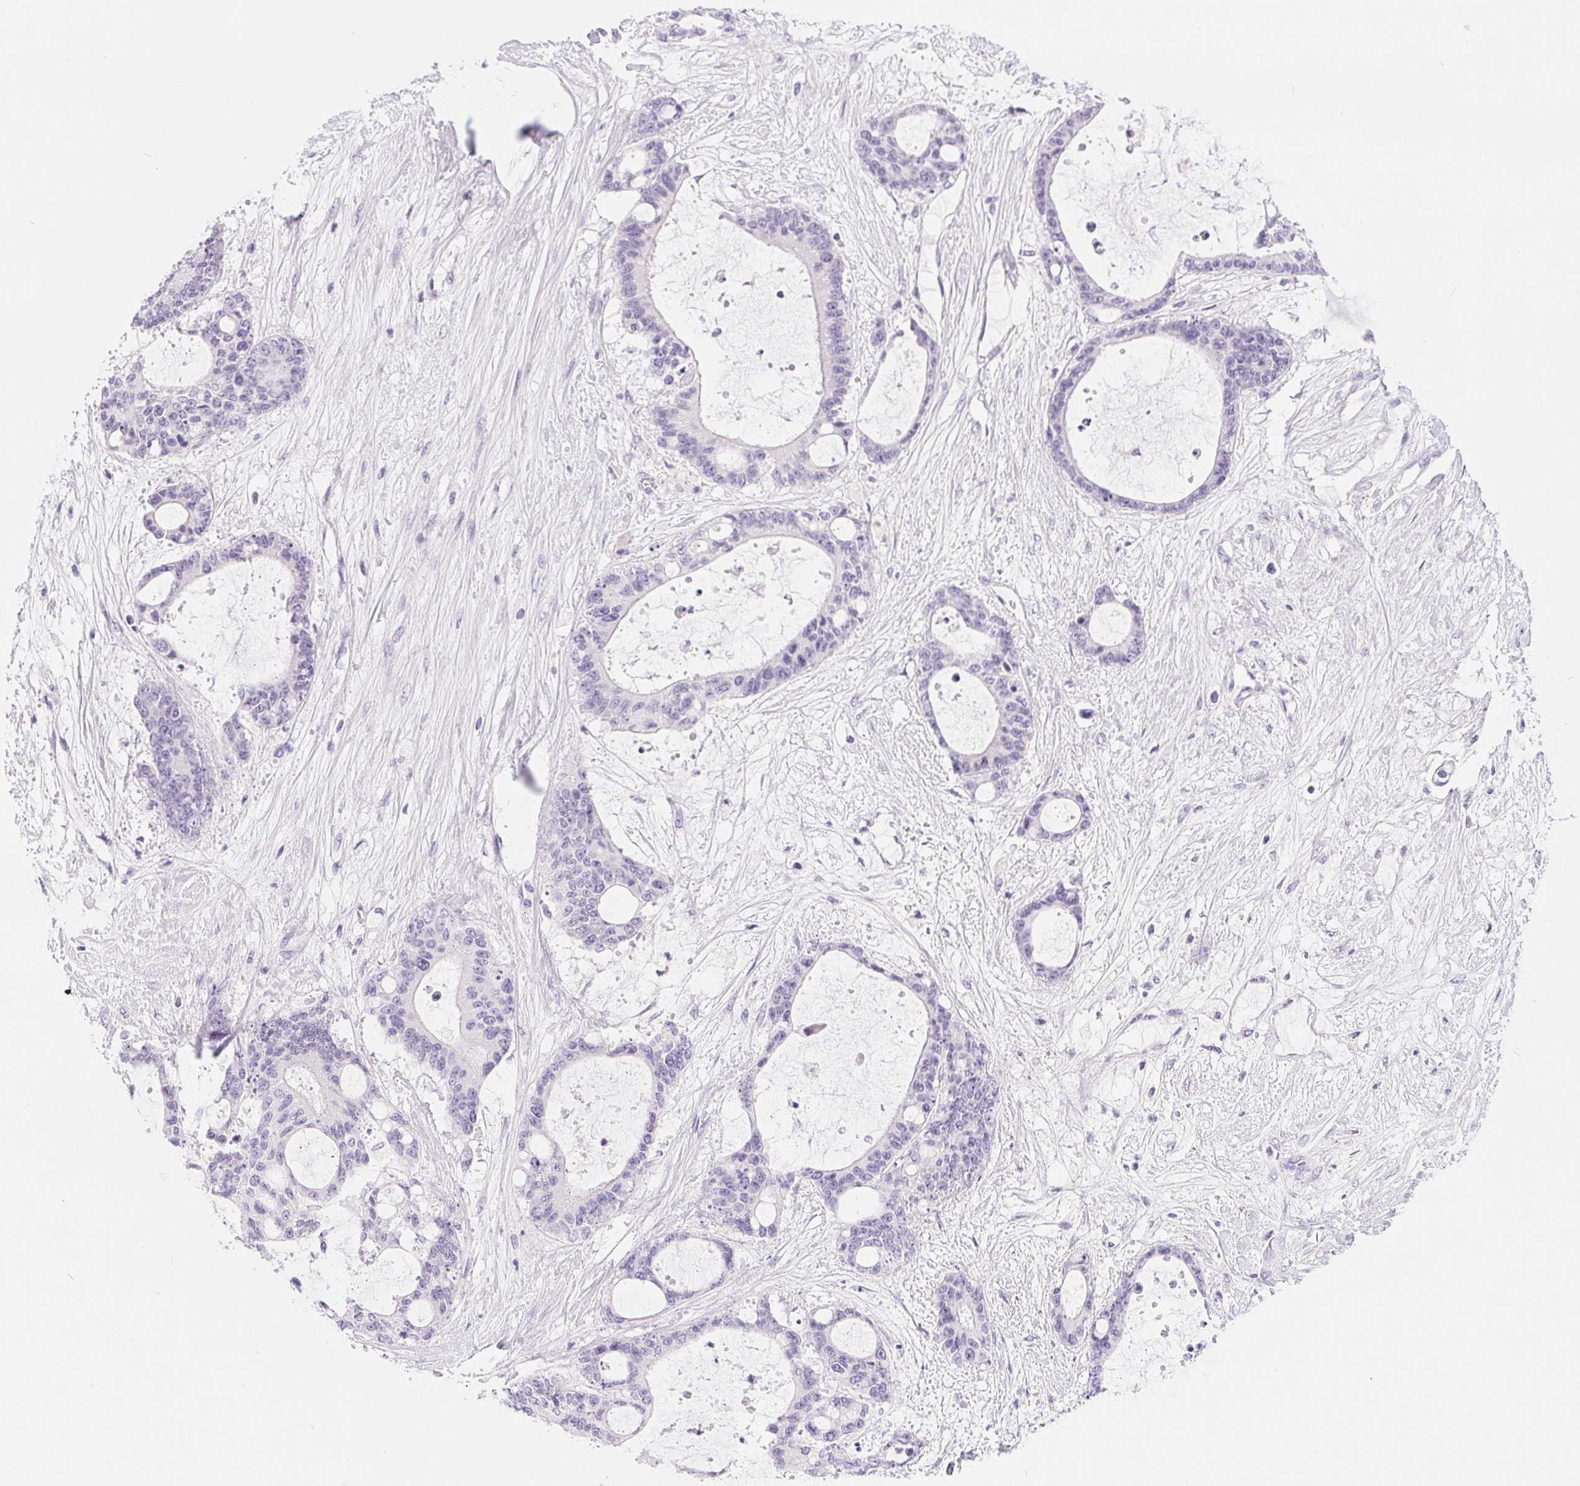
{"staining": {"intensity": "negative", "quantity": "none", "location": "none"}, "tissue": "liver cancer", "cell_type": "Tumor cells", "image_type": "cancer", "snomed": [{"axis": "morphology", "description": "Normal tissue, NOS"}, {"axis": "morphology", "description": "Cholangiocarcinoma"}, {"axis": "topography", "description": "Liver"}, {"axis": "topography", "description": "Peripheral nerve tissue"}], "caption": "The micrograph exhibits no significant positivity in tumor cells of liver cancer (cholangiocarcinoma). The staining is performed using DAB brown chromogen with nuclei counter-stained in using hematoxylin.", "gene": "XDH", "patient": {"sex": "female", "age": 73}}